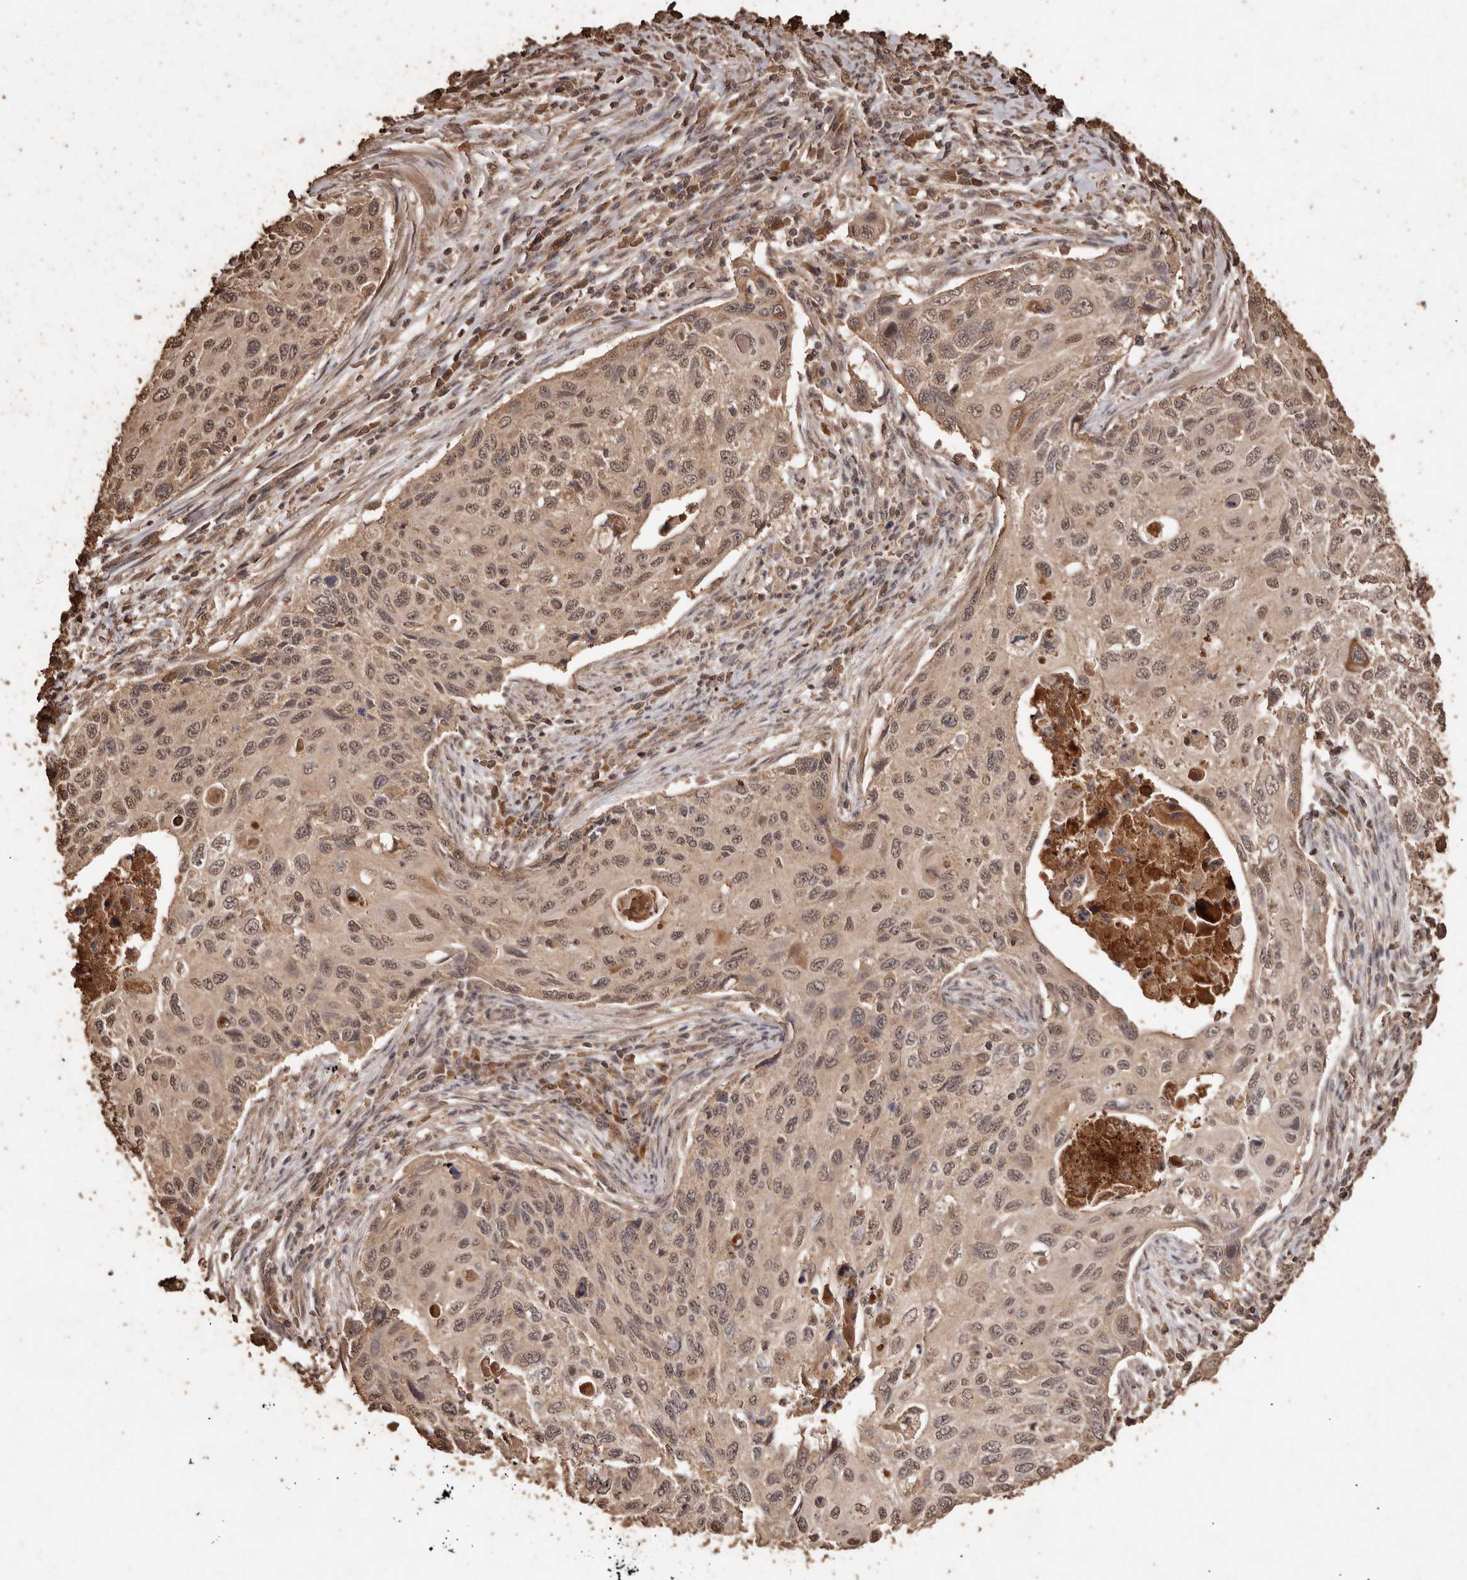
{"staining": {"intensity": "weak", "quantity": ">75%", "location": "cytoplasmic/membranous,nuclear"}, "tissue": "cervical cancer", "cell_type": "Tumor cells", "image_type": "cancer", "snomed": [{"axis": "morphology", "description": "Squamous cell carcinoma, NOS"}, {"axis": "topography", "description": "Cervix"}], "caption": "DAB immunohistochemical staining of human cervical squamous cell carcinoma exhibits weak cytoplasmic/membranous and nuclear protein staining in approximately >75% of tumor cells. (DAB (3,3'-diaminobenzidine) = brown stain, brightfield microscopy at high magnification).", "gene": "PKDCC", "patient": {"sex": "female", "age": 70}}